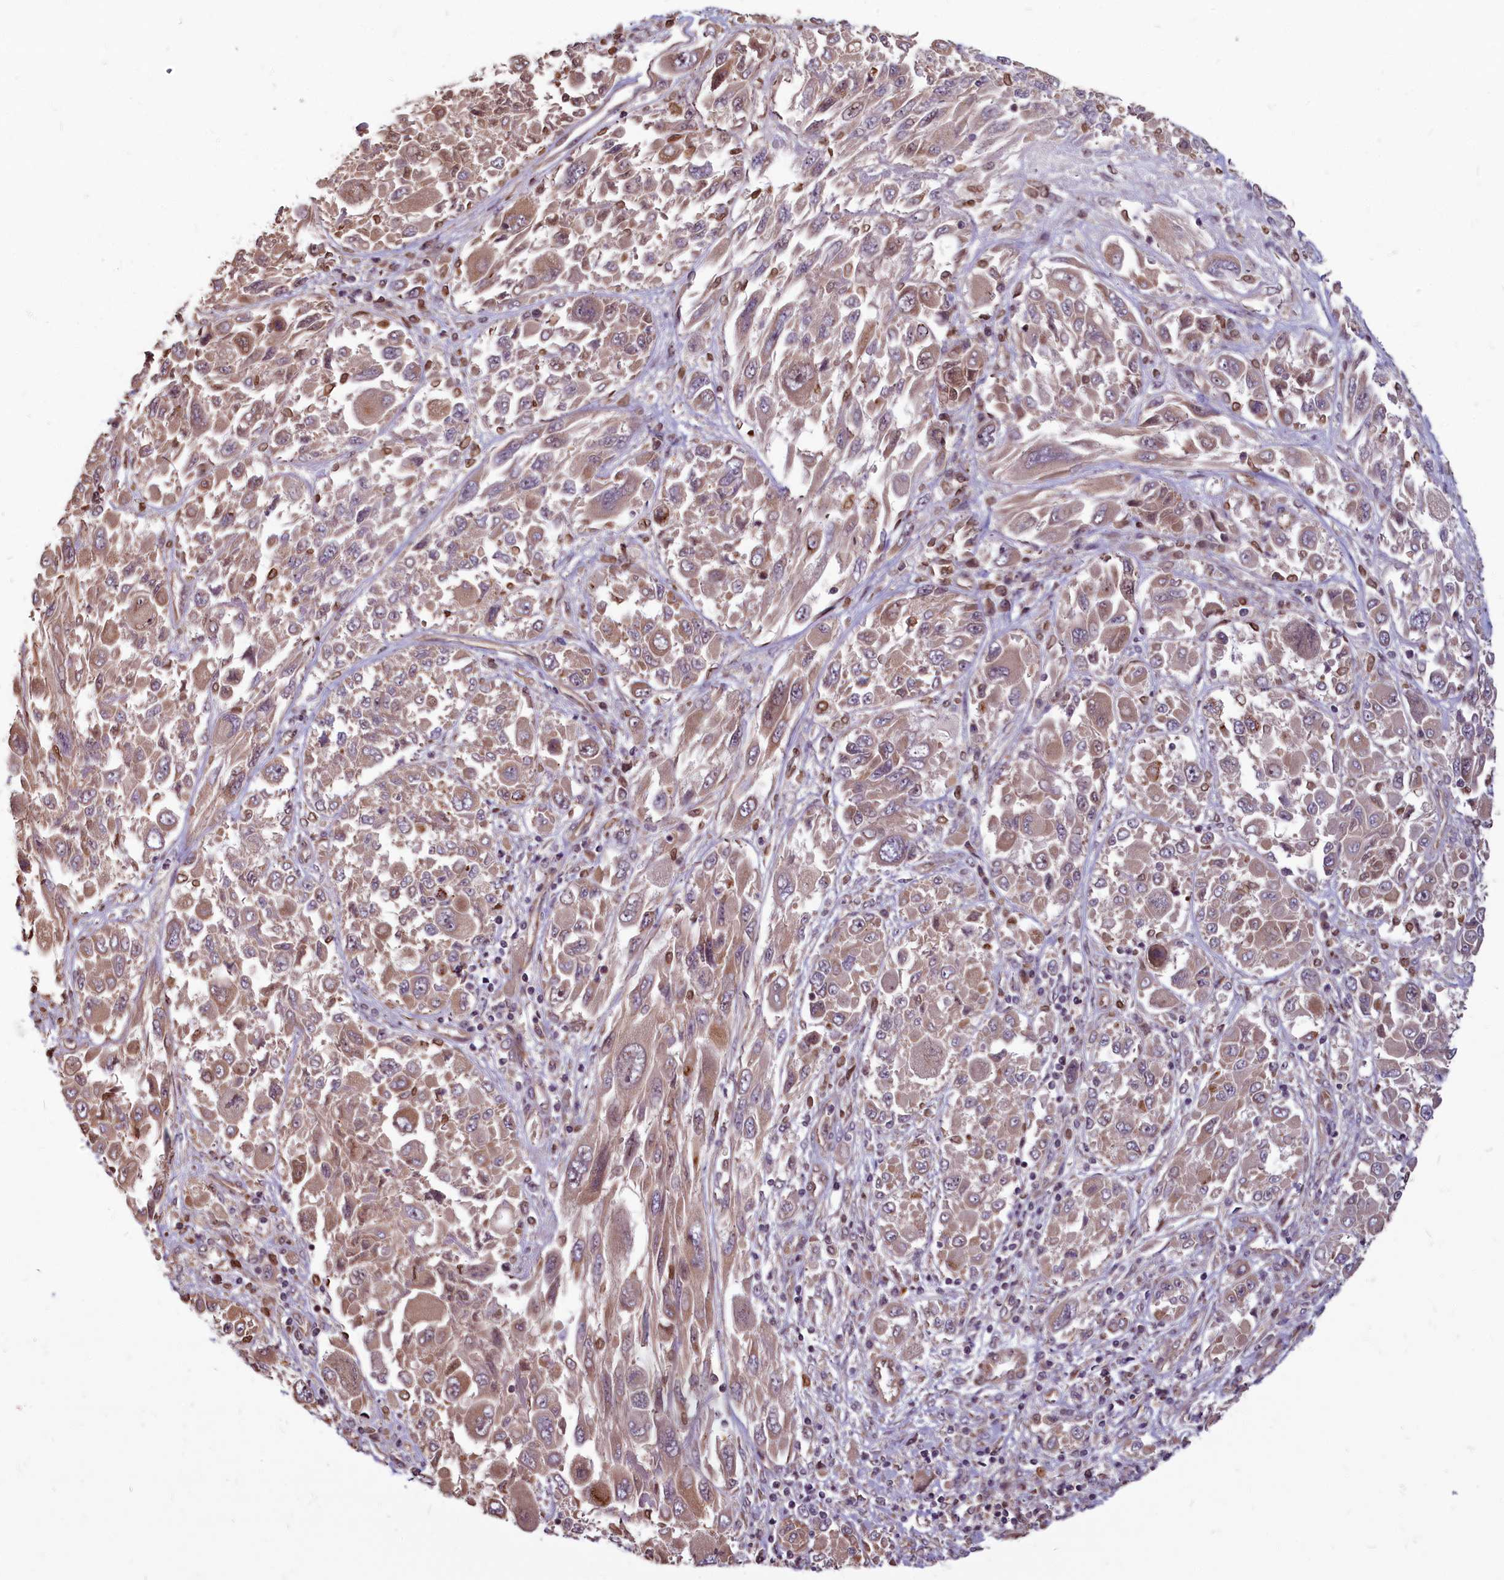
{"staining": {"intensity": "moderate", "quantity": ">75%", "location": "cytoplasmic/membranous"}, "tissue": "melanoma", "cell_type": "Tumor cells", "image_type": "cancer", "snomed": [{"axis": "morphology", "description": "Malignant melanoma, NOS"}, {"axis": "topography", "description": "Skin"}], "caption": "Protein positivity by immunohistochemistry displays moderate cytoplasmic/membranous staining in about >75% of tumor cells in malignant melanoma.", "gene": "MYCBP", "patient": {"sex": "female", "age": 91}}